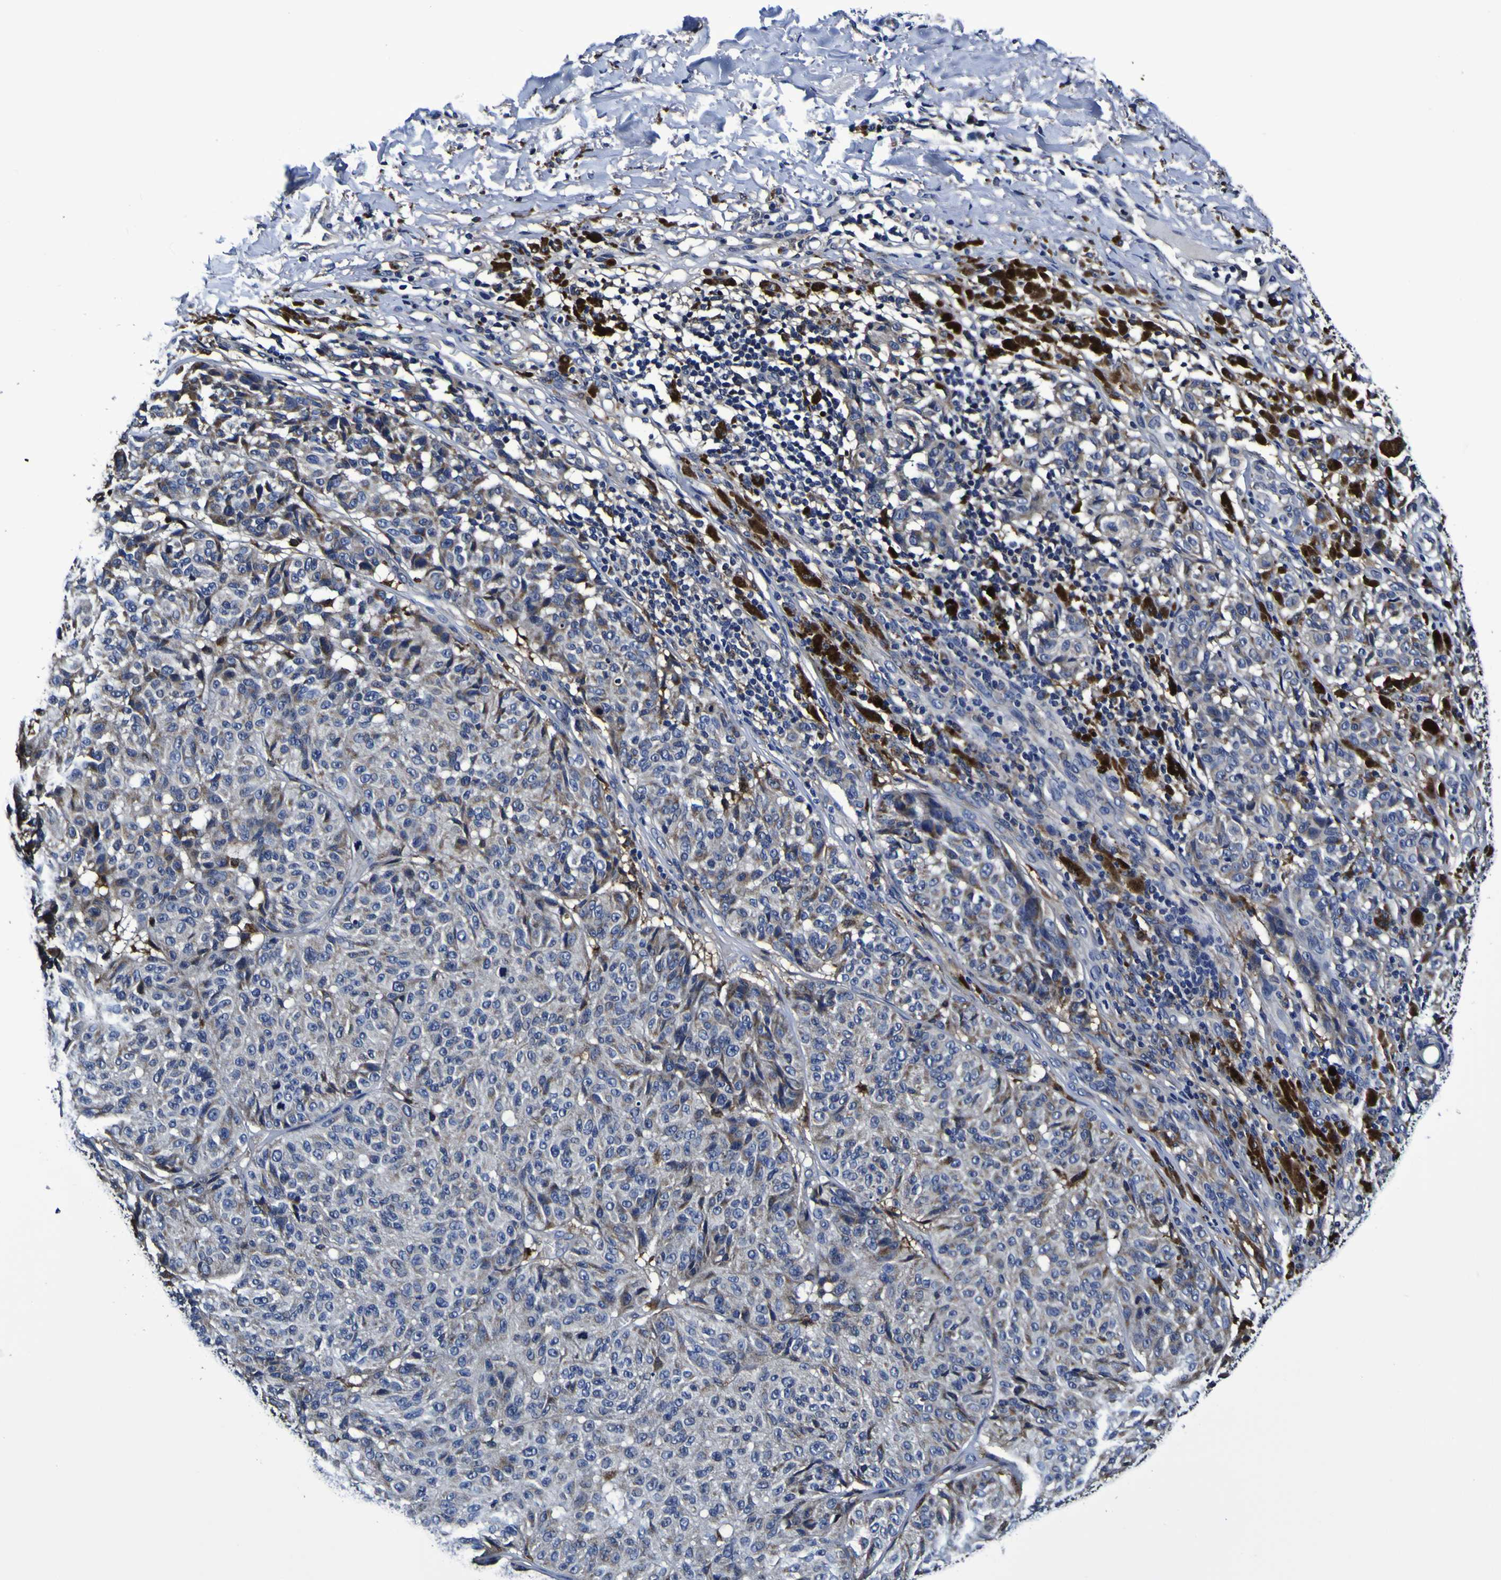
{"staining": {"intensity": "weak", "quantity": "<25%", "location": "cytoplasmic/membranous"}, "tissue": "melanoma", "cell_type": "Tumor cells", "image_type": "cancer", "snomed": [{"axis": "morphology", "description": "Malignant melanoma, NOS"}, {"axis": "topography", "description": "Skin"}], "caption": "IHC of human malignant melanoma exhibits no staining in tumor cells. The staining was performed using DAB to visualize the protein expression in brown, while the nuclei were stained in blue with hematoxylin (Magnification: 20x).", "gene": "GPX1", "patient": {"sex": "female", "age": 46}}